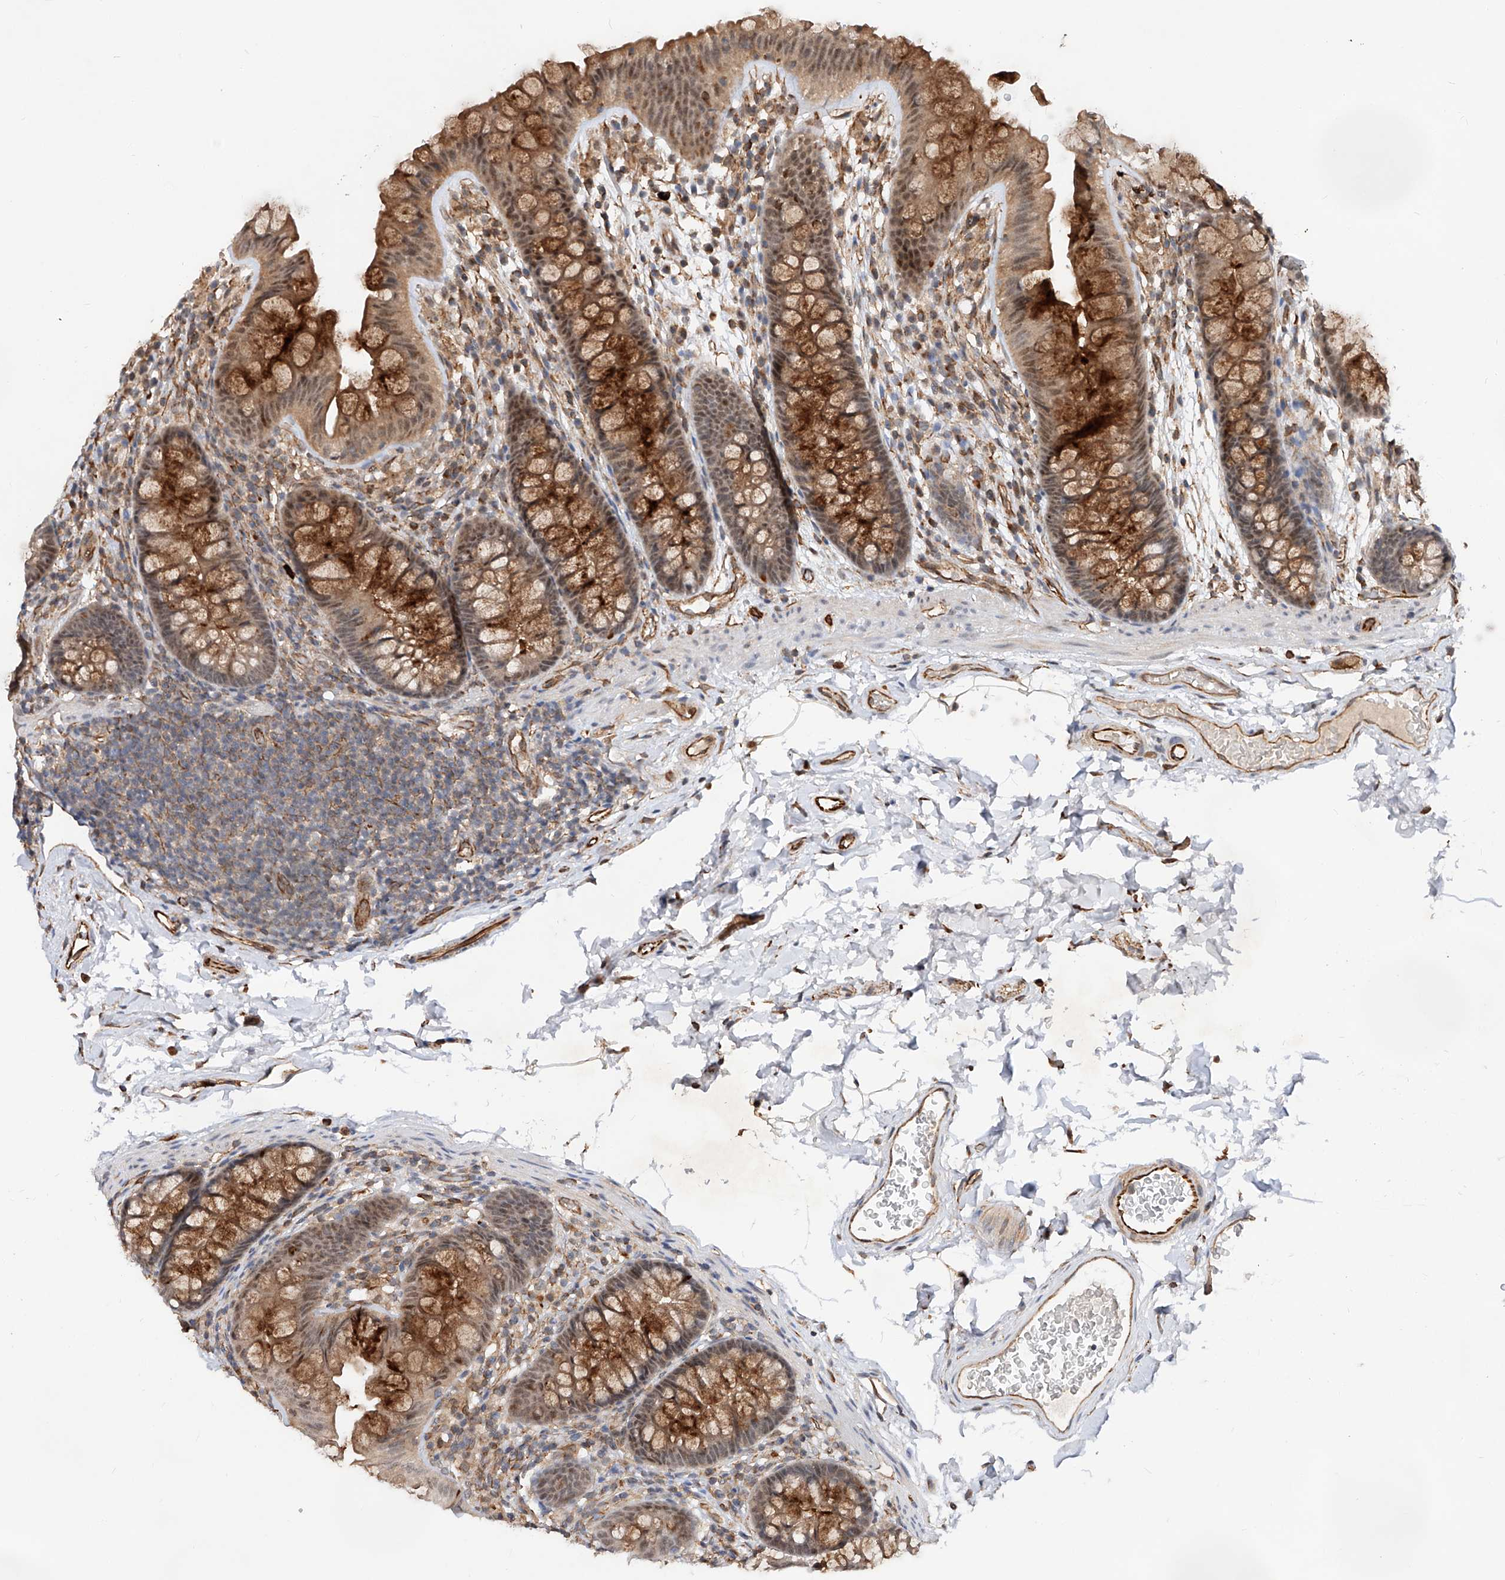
{"staining": {"intensity": "strong", "quantity": ">75%", "location": "cytoplasmic/membranous"}, "tissue": "colon", "cell_type": "Endothelial cells", "image_type": "normal", "snomed": [{"axis": "morphology", "description": "Normal tissue, NOS"}, {"axis": "topography", "description": "Colon"}], "caption": "Strong cytoplasmic/membranous positivity is identified in approximately >75% of endothelial cells in unremarkable colon. (DAB (3,3'-diaminobenzidine) IHC, brown staining for protein, blue staining for nuclei).", "gene": "AMD1", "patient": {"sex": "female", "age": 62}}